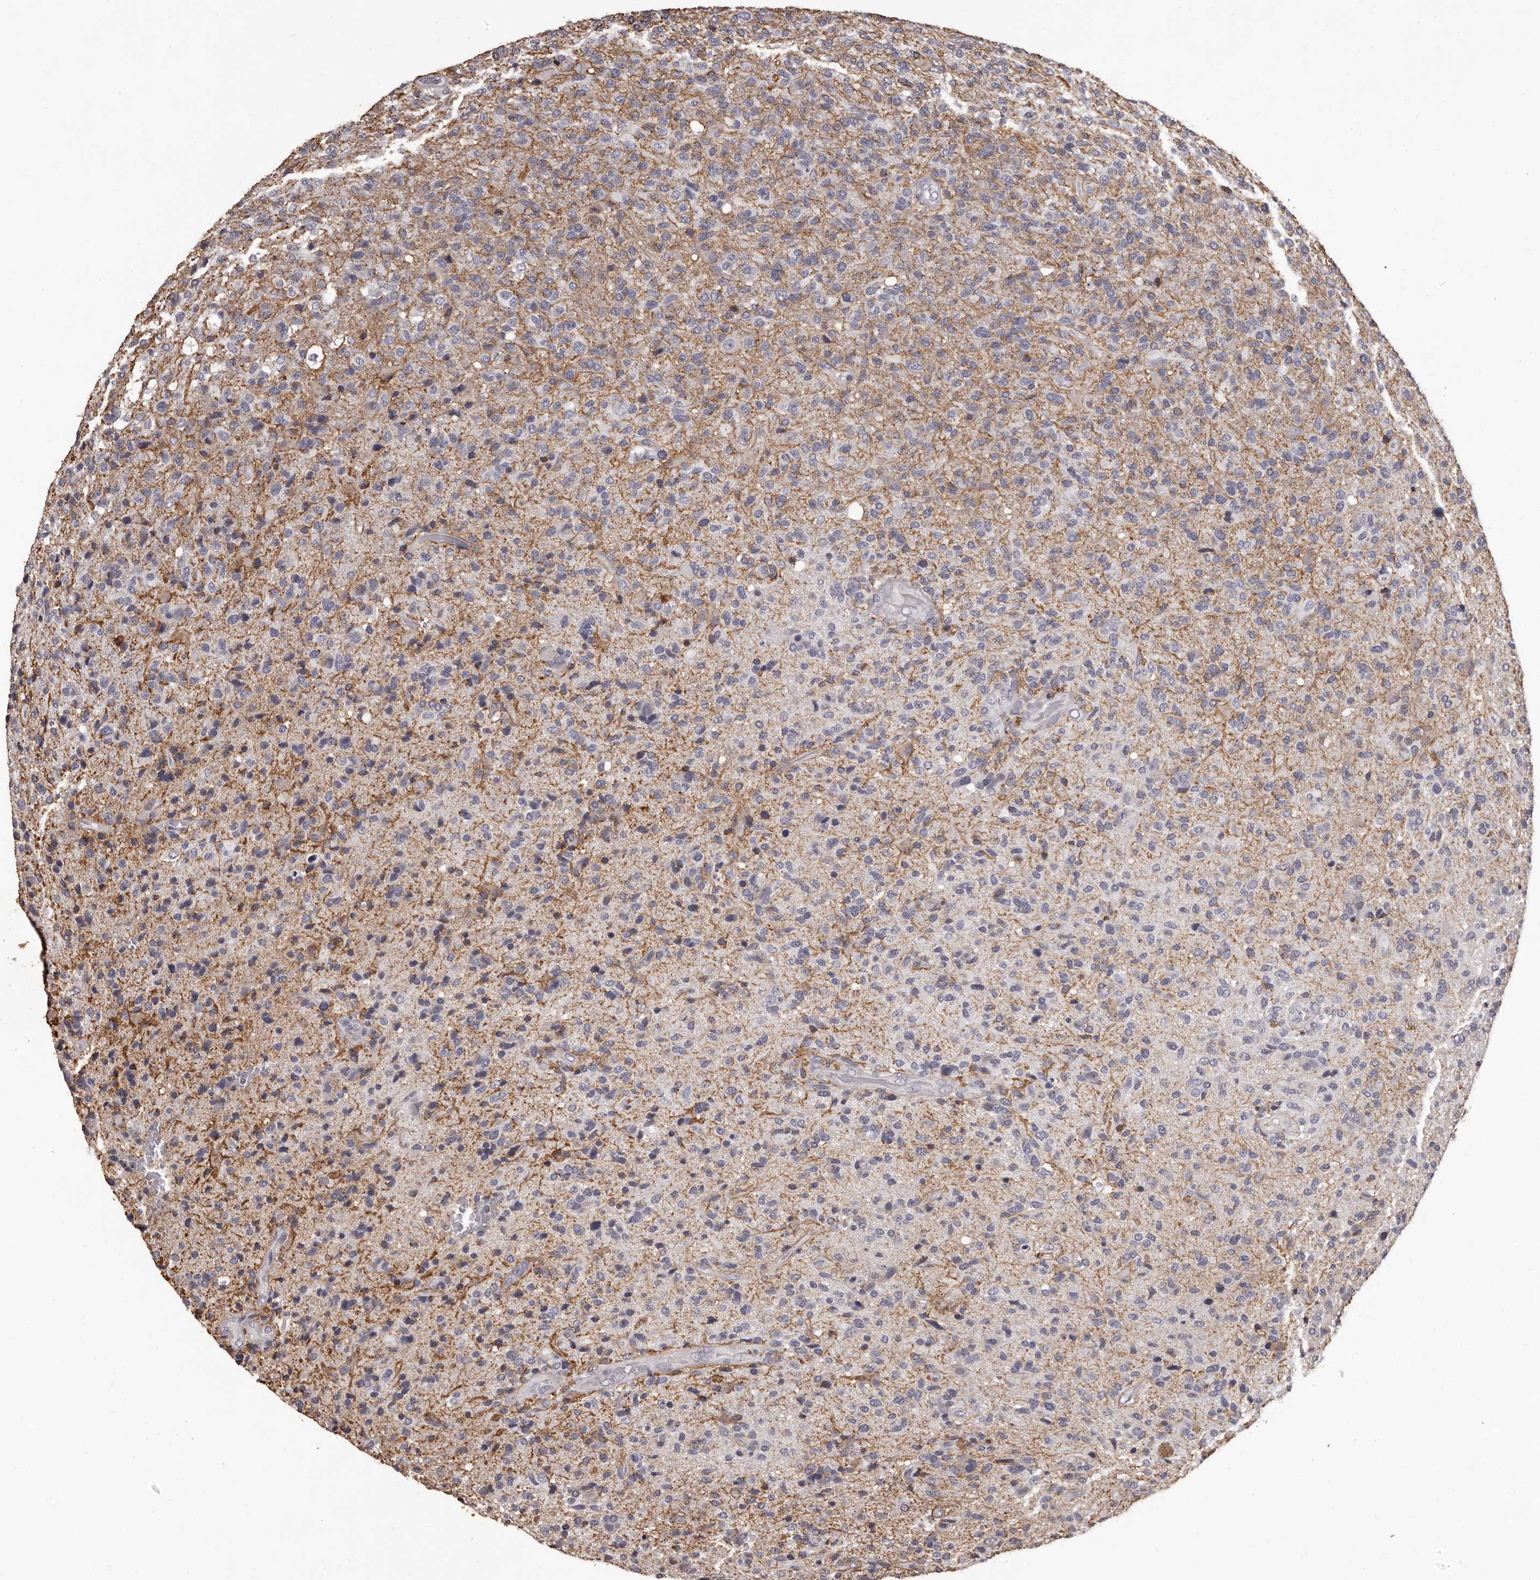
{"staining": {"intensity": "weak", "quantity": "<25%", "location": "cytoplasmic/membranous"}, "tissue": "glioma", "cell_type": "Tumor cells", "image_type": "cancer", "snomed": [{"axis": "morphology", "description": "Glioma, malignant, High grade"}, {"axis": "topography", "description": "Brain"}], "caption": "The immunohistochemistry image has no significant staining in tumor cells of glioma tissue.", "gene": "GPR78", "patient": {"sex": "male", "age": 72}}